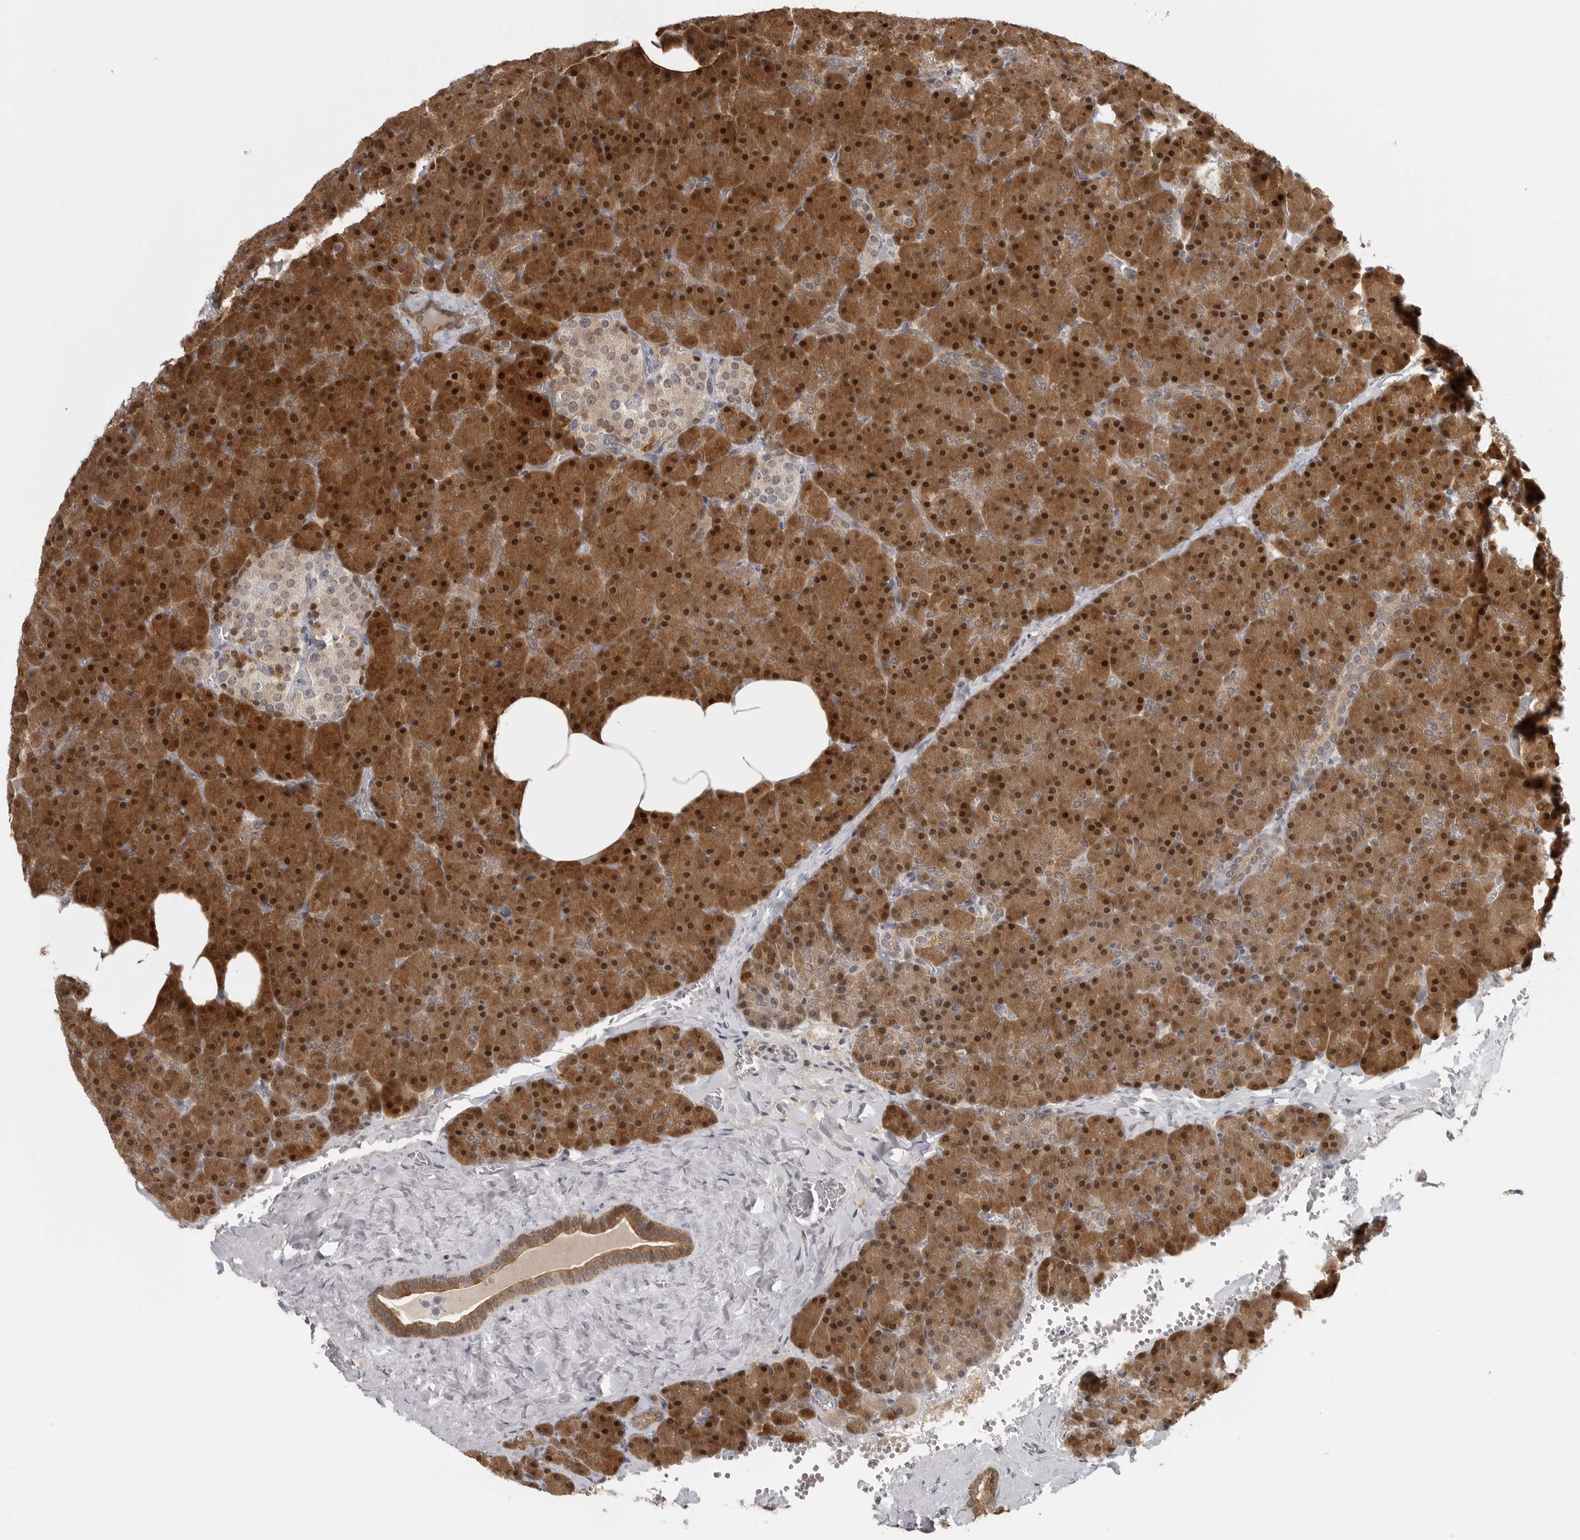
{"staining": {"intensity": "strong", "quantity": ">75%", "location": "cytoplasmic/membranous,nuclear"}, "tissue": "pancreas", "cell_type": "Exocrine glandular cells", "image_type": "normal", "snomed": [{"axis": "morphology", "description": "Normal tissue, NOS"}, {"axis": "morphology", "description": "Carcinoid, malignant, NOS"}, {"axis": "topography", "description": "Pancreas"}], "caption": "Brown immunohistochemical staining in normal pancreas reveals strong cytoplasmic/membranous,nuclear expression in approximately >75% of exocrine glandular cells.", "gene": "CTIF", "patient": {"sex": "female", "age": 35}}